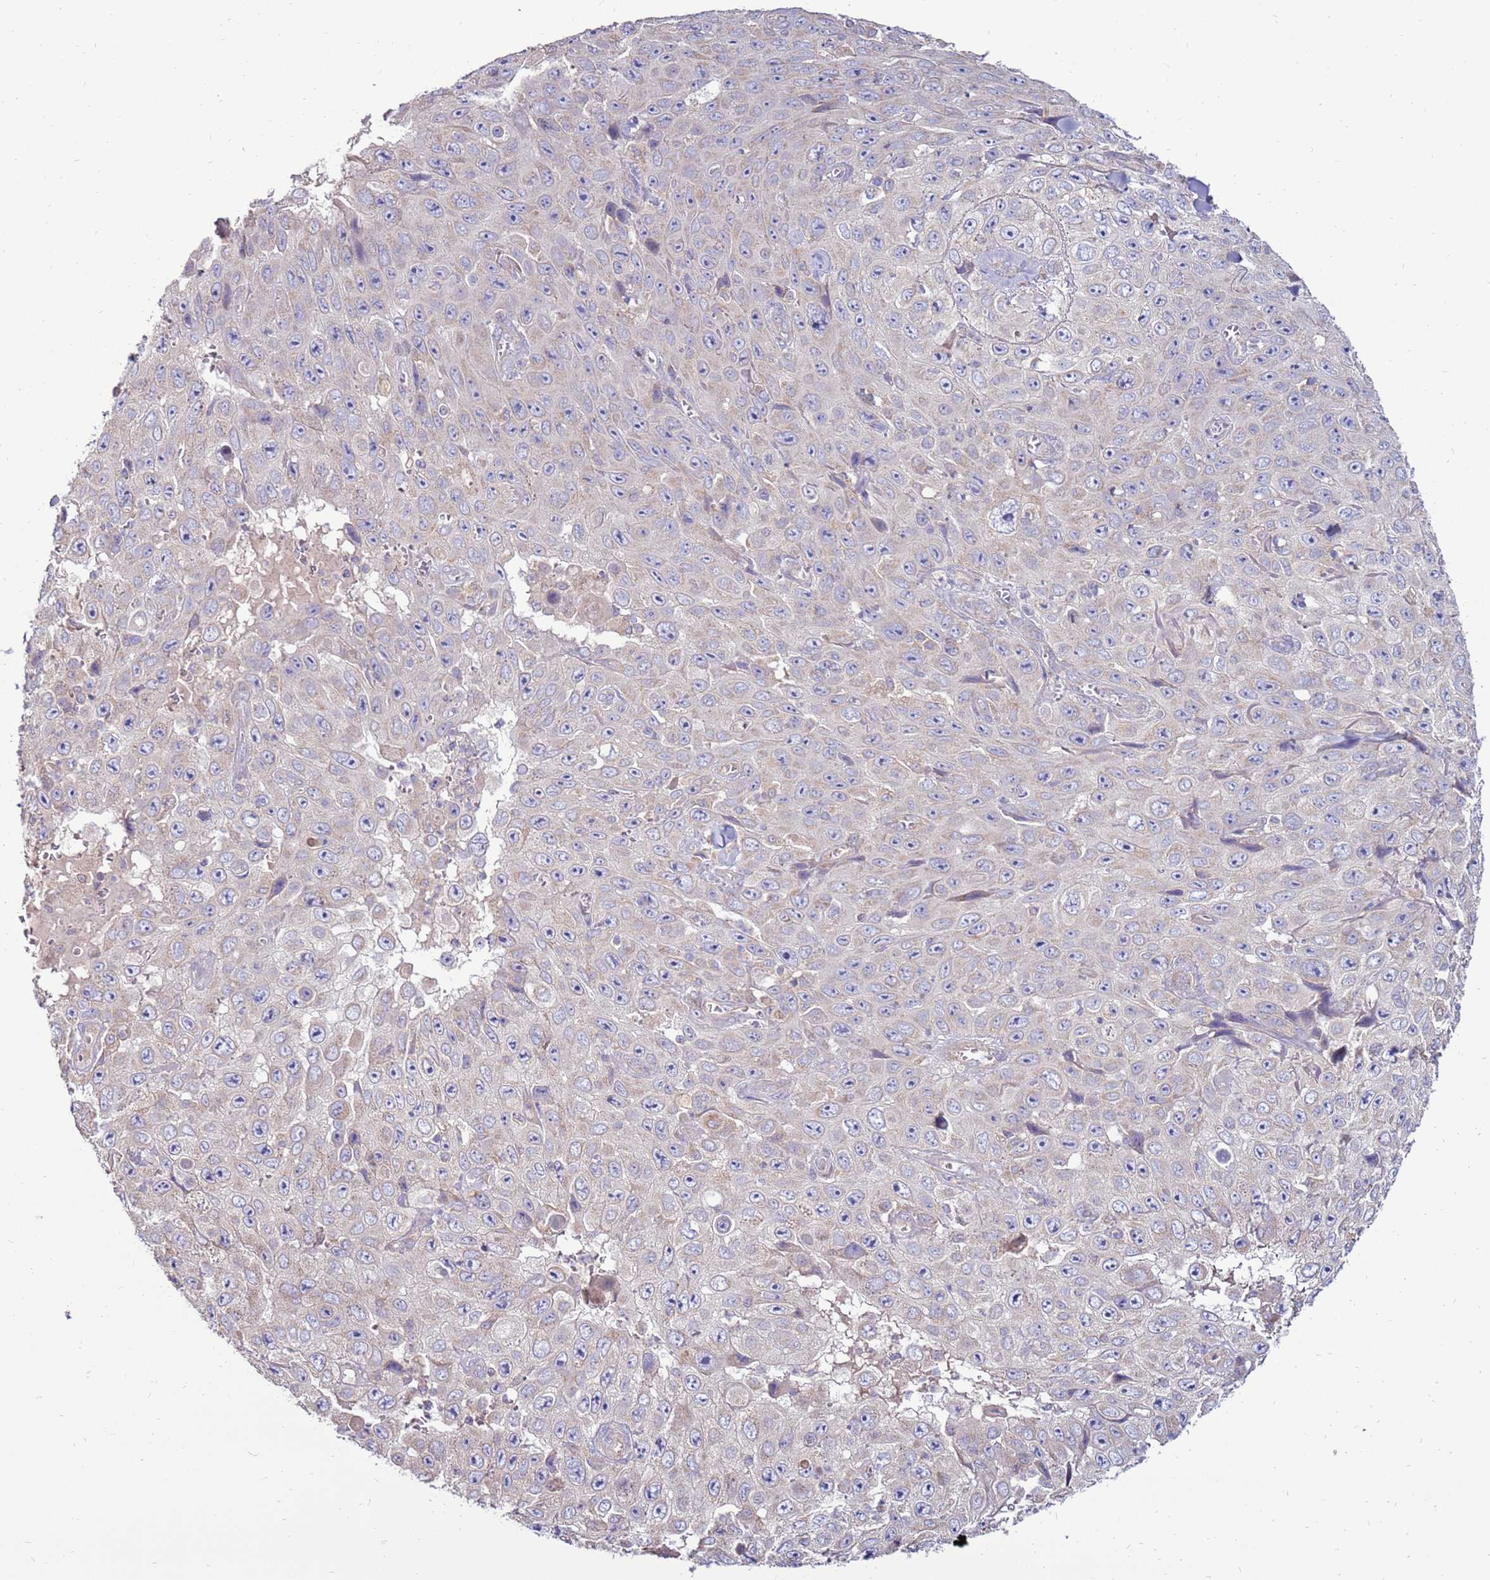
{"staining": {"intensity": "negative", "quantity": "none", "location": "none"}, "tissue": "skin cancer", "cell_type": "Tumor cells", "image_type": "cancer", "snomed": [{"axis": "morphology", "description": "Squamous cell carcinoma, NOS"}, {"axis": "topography", "description": "Skin"}], "caption": "IHC micrograph of skin squamous cell carcinoma stained for a protein (brown), which reveals no positivity in tumor cells. Nuclei are stained in blue.", "gene": "TRAPPC4", "patient": {"sex": "male", "age": 82}}